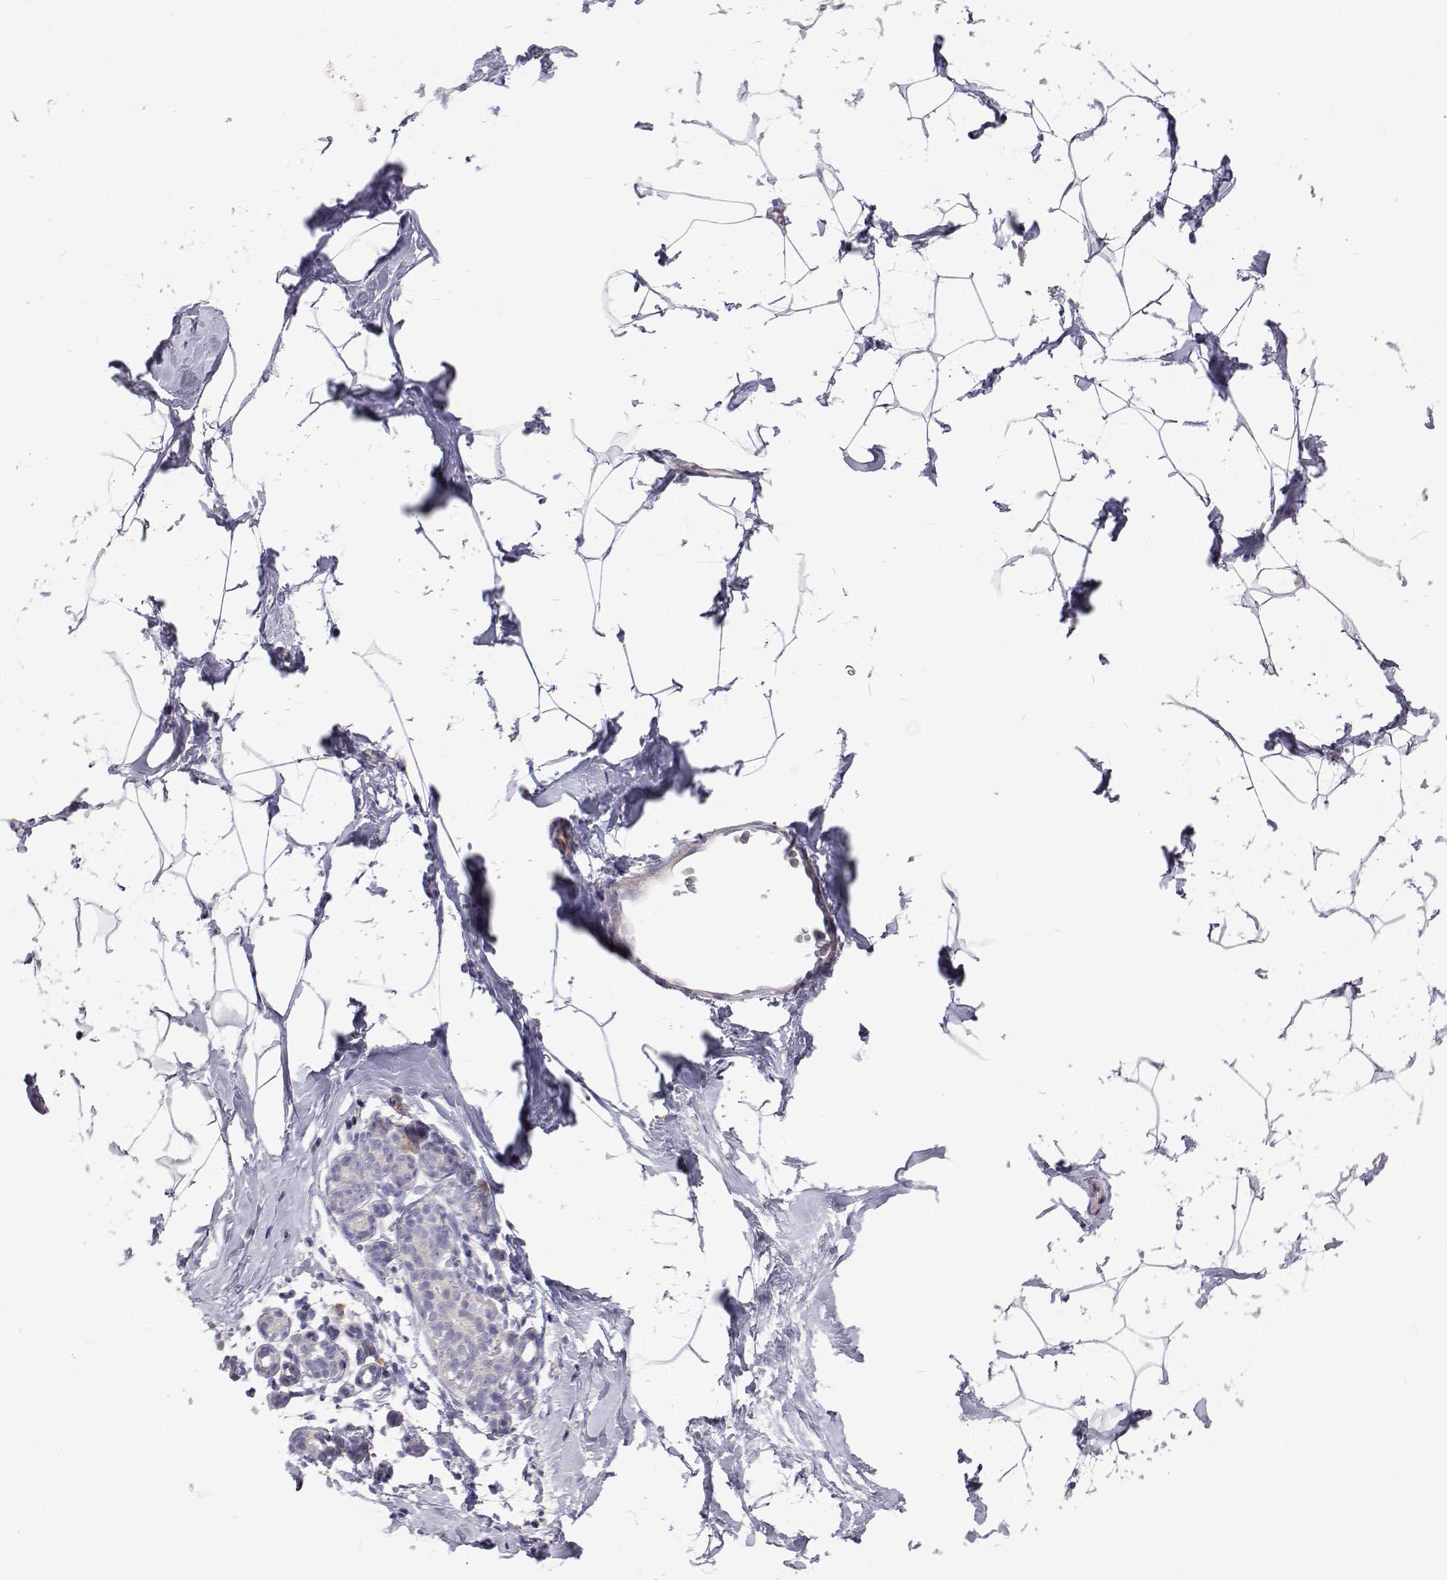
{"staining": {"intensity": "negative", "quantity": "none", "location": "none"}, "tissue": "breast", "cell_type": "Adipocytes", "image_type": "normal", "snomed": [{"axis": "morphology", "description": "Normal tissue, NOS"}, {"axis": "topography", "description": "Breast"}], "caption": "Adipocytes are negative for protein expression in benign human breast.", "gene": "NPR3", "patient": {"sex": "female", "age": 32}}